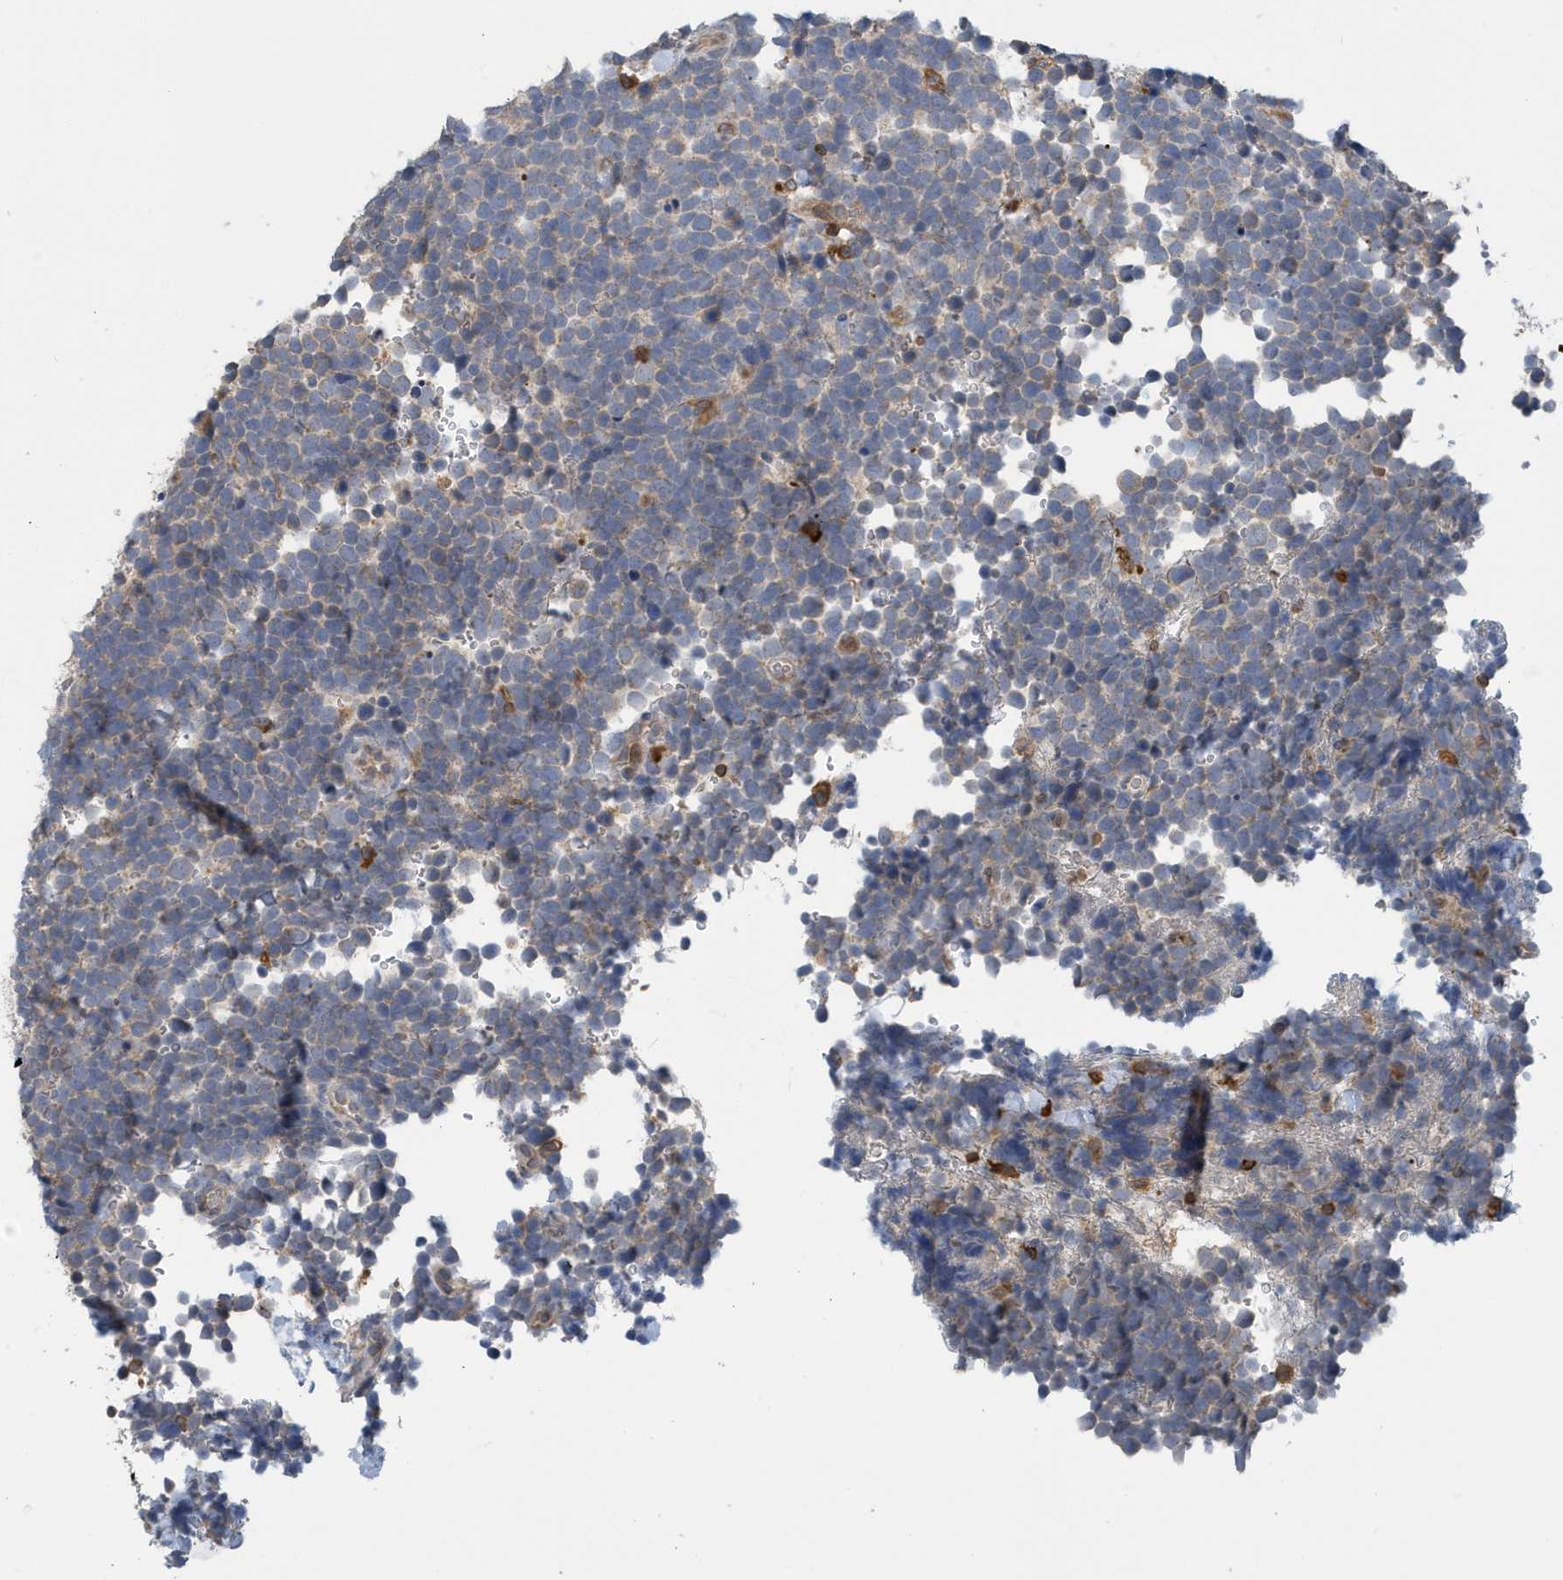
{"staining": {"intensity": "negative", "quantity": "none", "location": "none"}, "tissue": "urothelial cancer", "cell_type": "Tumor cells", "image_type": "cancer", "snomed": [{"axis": "morphology", "description": "Urothelial carcinoma, High grade"}, {"axis": "topography", "description": "Urinary bladder"}], "caption": "The image reveals no staining of tumor cells in urothelial cancer.", "gene": "NSUN3", "patient": {"sex": "female", "age": 82}}